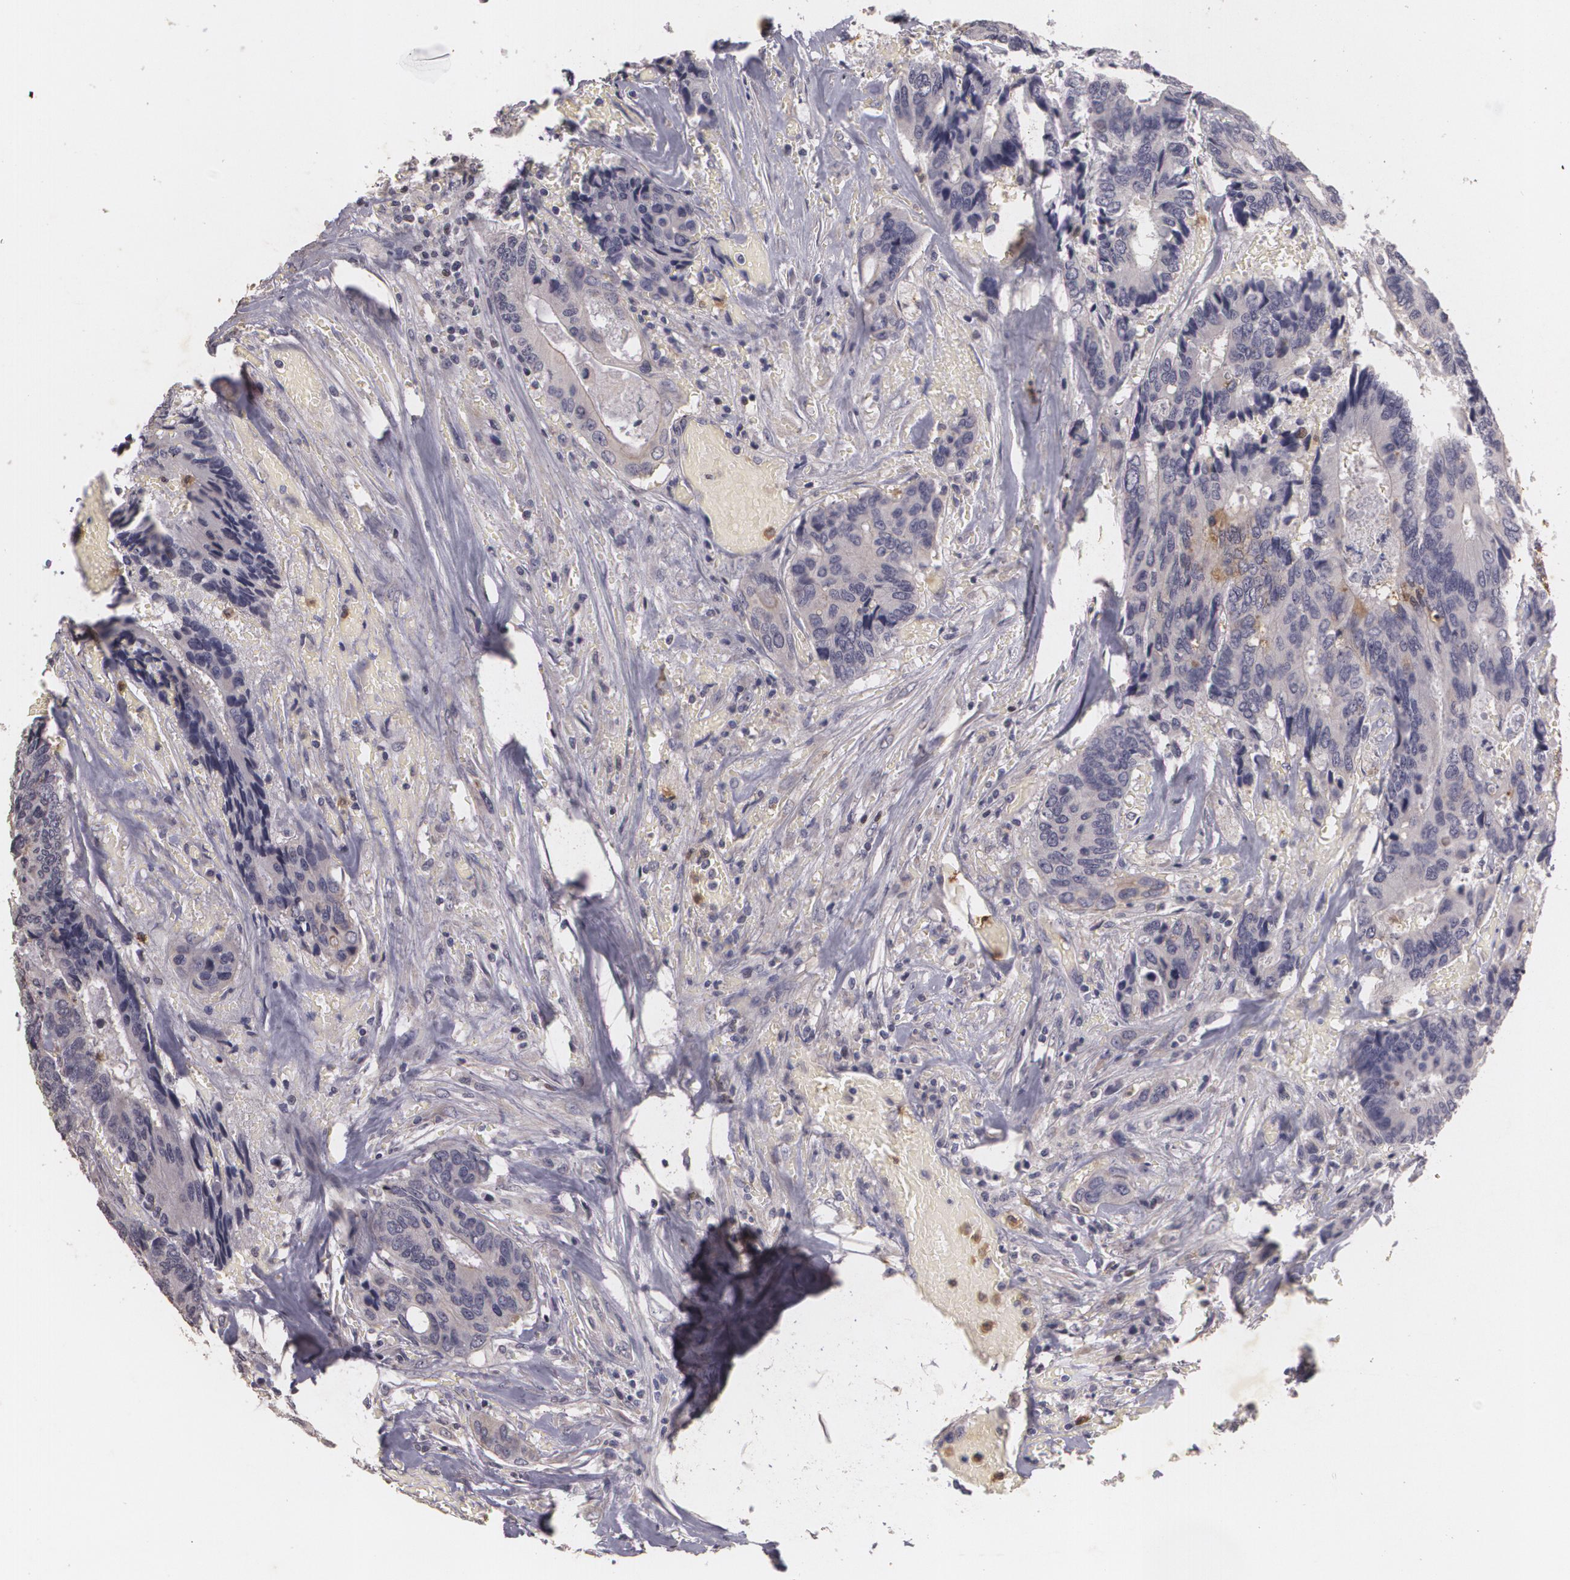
{"staining": {"intensity": "negative", "quantity": "none", "location": "none"}, "tissue": "colorectal cancer", "cell_type": "Tumor cells", "image_type": "cancer", "snomed": [{"axis": "morphology", "description": "Adenocarcinoma, NOS"}, {"axis": "topography", "description": "Rectum"}], "caption": "DAB (3,3'-diaminobenzidine) immunohistochemical staining of adenocarcinoma (colorectal) shows no significant staining in tumor cells.", "gene": "KCNA4", "patient": {"sex": "male", "age": 55}}